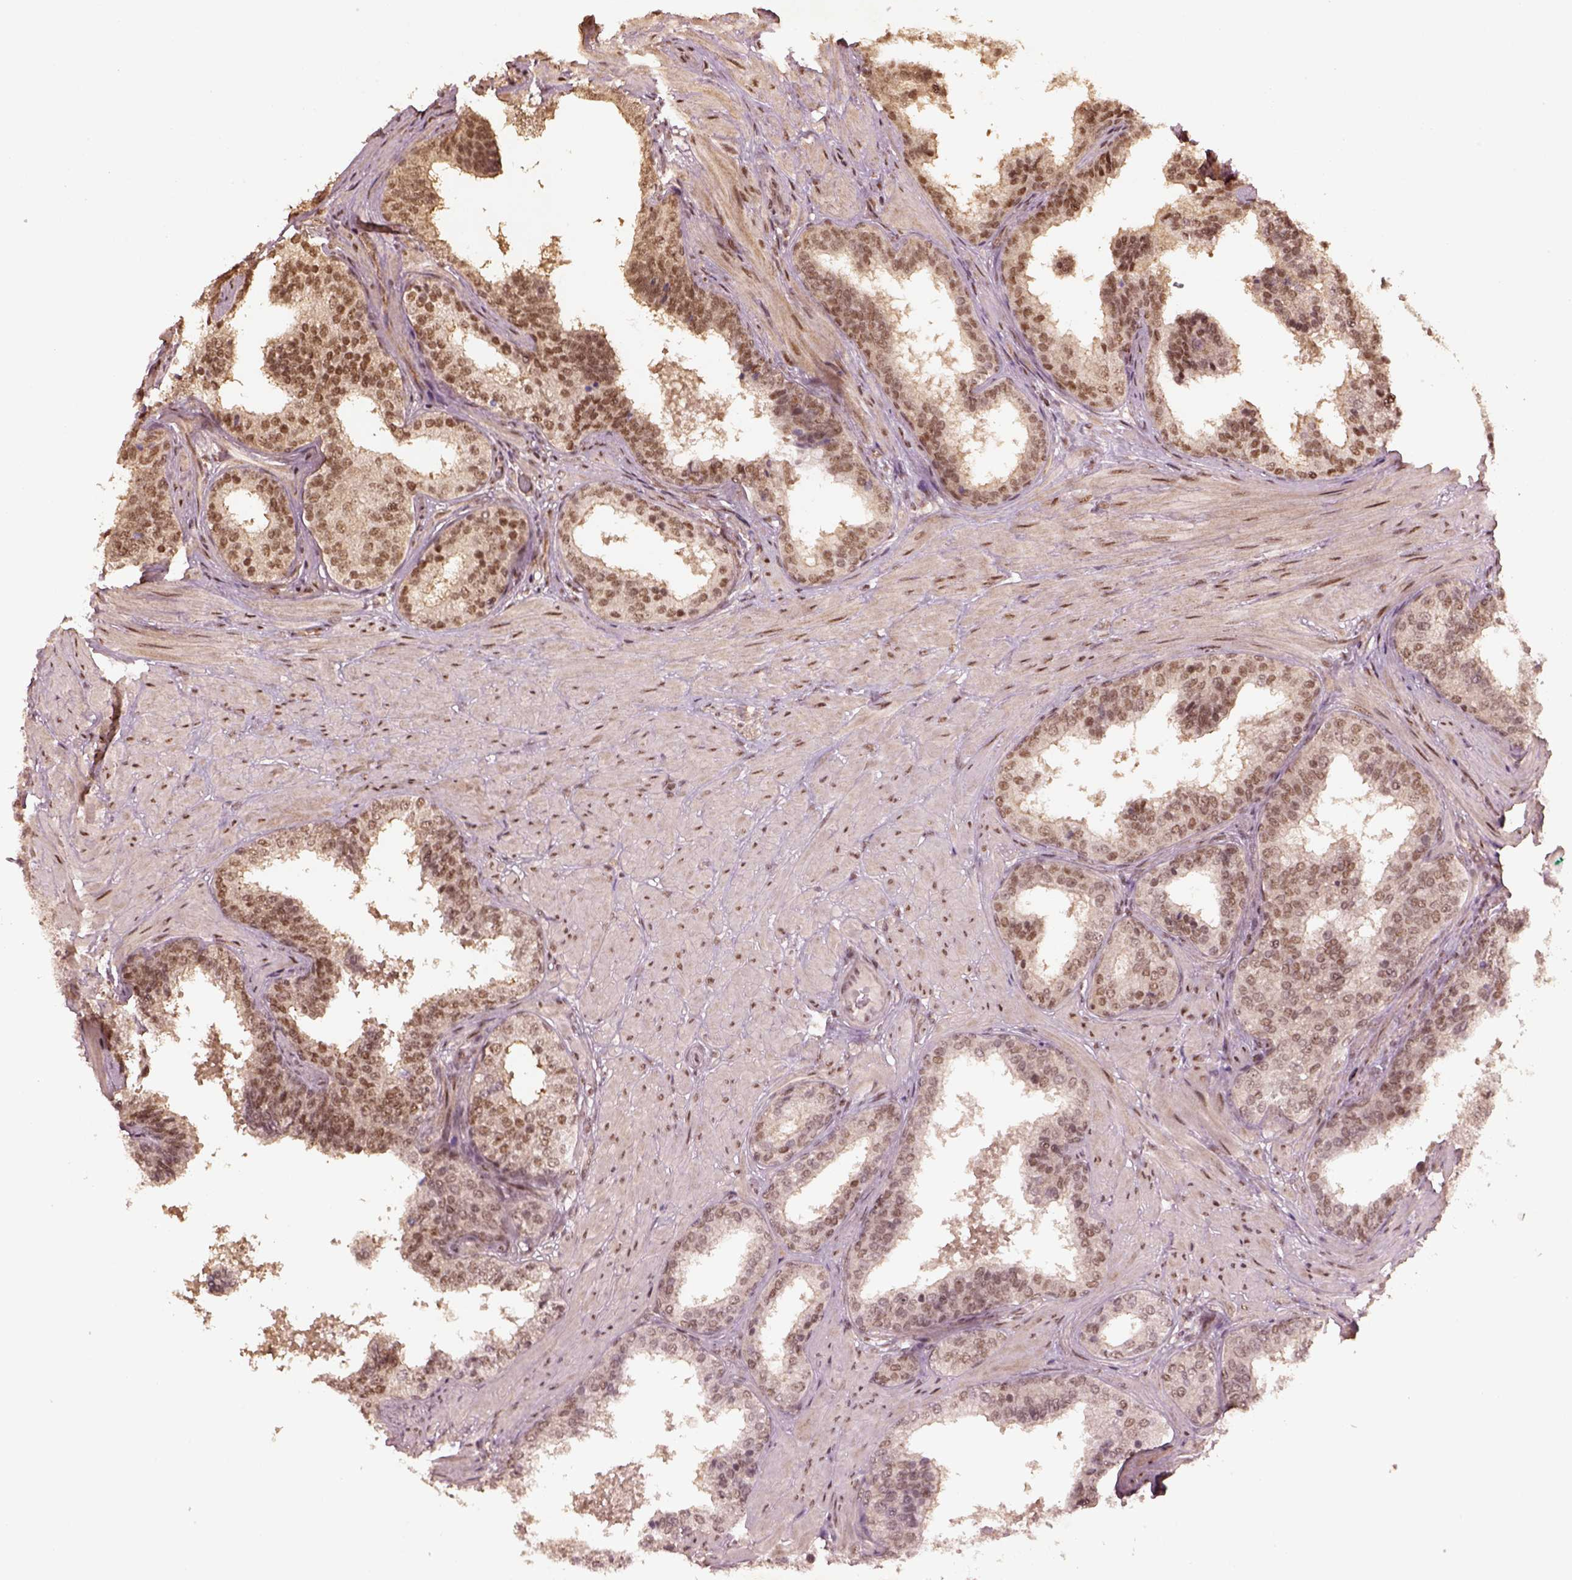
{"staining": {"intensity": "moderate", "quantity": ">75%", "location": "nuclear"}, "tissue": "prostate cancer", "cell_type": "Tumor cells", "image_type": "cancer", "snomed": [{"axis": "morphology", "description": "Adenocarcinoma, Low grade"}, {"axis": "topography", "description": "Prostate"}], "caption": "Protein staining displays moderate nuclear positivity in approximately >75% of tumor cells in low-grade adenocarcinoma (prostate).", "gene": "BRD9", "patient": {"sex": "male", "age": 60}}